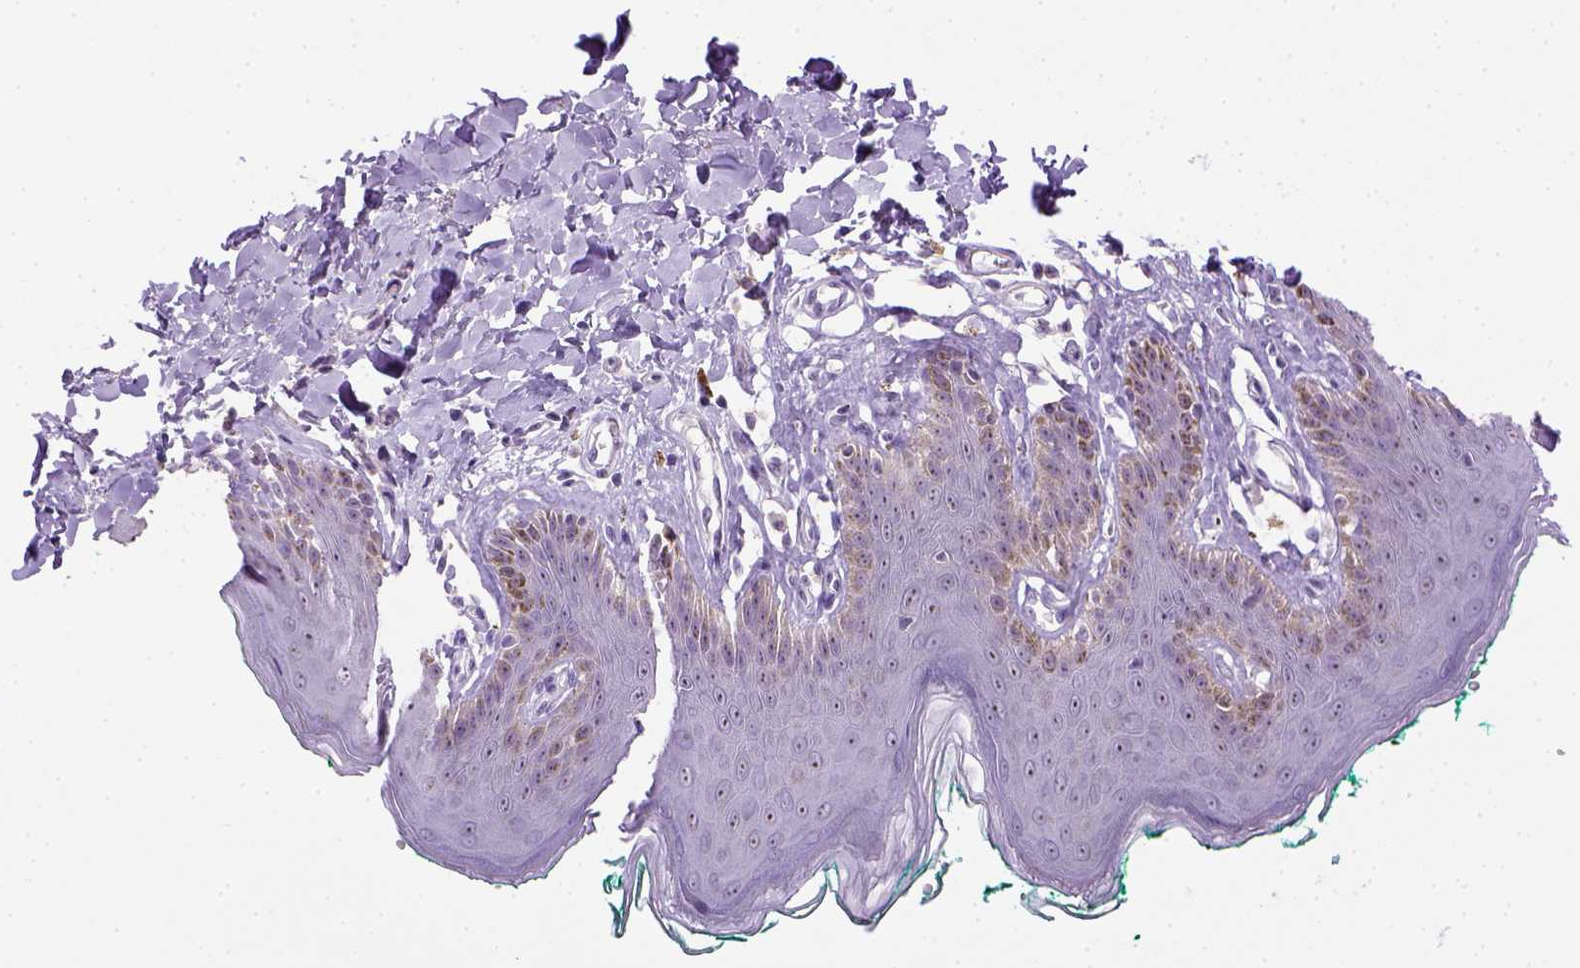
{"staining": {"intensity": "weak", "quantity": "25%-75%", "location": "nuclear"}, "tissue": "skin", "cell_type": "Epidermal cells", "image_type": "normal", "snomed": [{"axis": "morphology", "description": "Normal tissue, NOS"}, {"axis": "topography", "description": "Vulva"}, {"axis": "topography", "description": "Peripheral nerve tissue"}], "caption": "This photomicrograph exhibits immunohistochemistry (IHC) staining of benign human skin, with low weak nuclear positivity in approximately 25%-75% of epidermal cells.", "gene": "UTP4", "patient": {"sex": "female", "age": 66}}